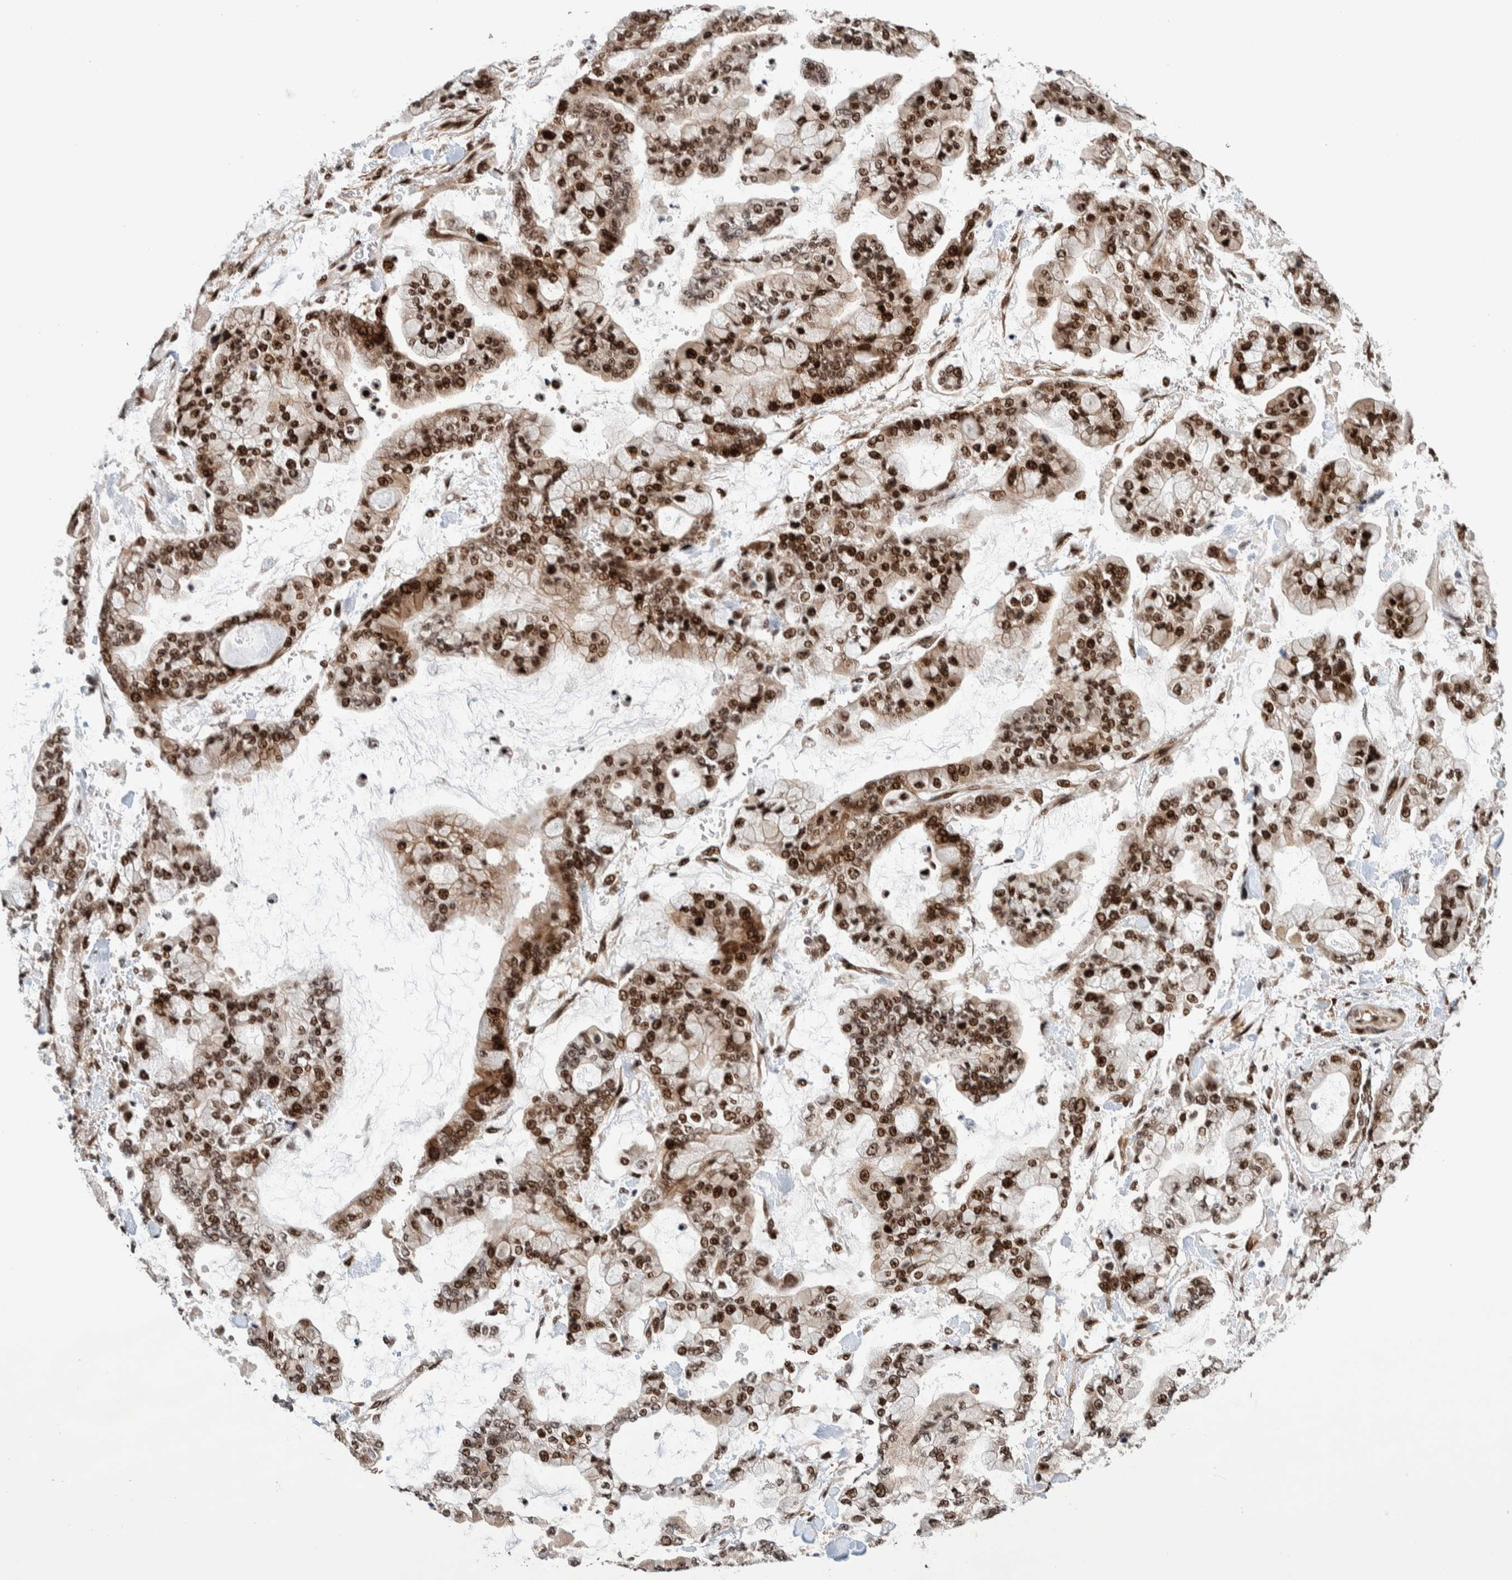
{"staining": {"intensity": "strong", "quantity": ">75%", "location": "nuclear"}, "tissue": "stomach cancer", "cell_type": "Tumor cells", "image_type": "cancer", "snomed": [{"axis": "morphology", "description": "Normal tissue, NOS"}, {"axis": "morphology", "description": "Adenocarcinoma, NOS"}, {"axis": "topography", "description": "Stomach, upper"}, {"axis": "topography", "description": "Stomach"}], "caption": "The image demonstrates staining of stomach cancer (adenocarcinoma), revealing strong nuclear protein expression (brown color) within tumor cells.", "gene": "CHD4", "patient": {"sex": "male", "age": 76}}